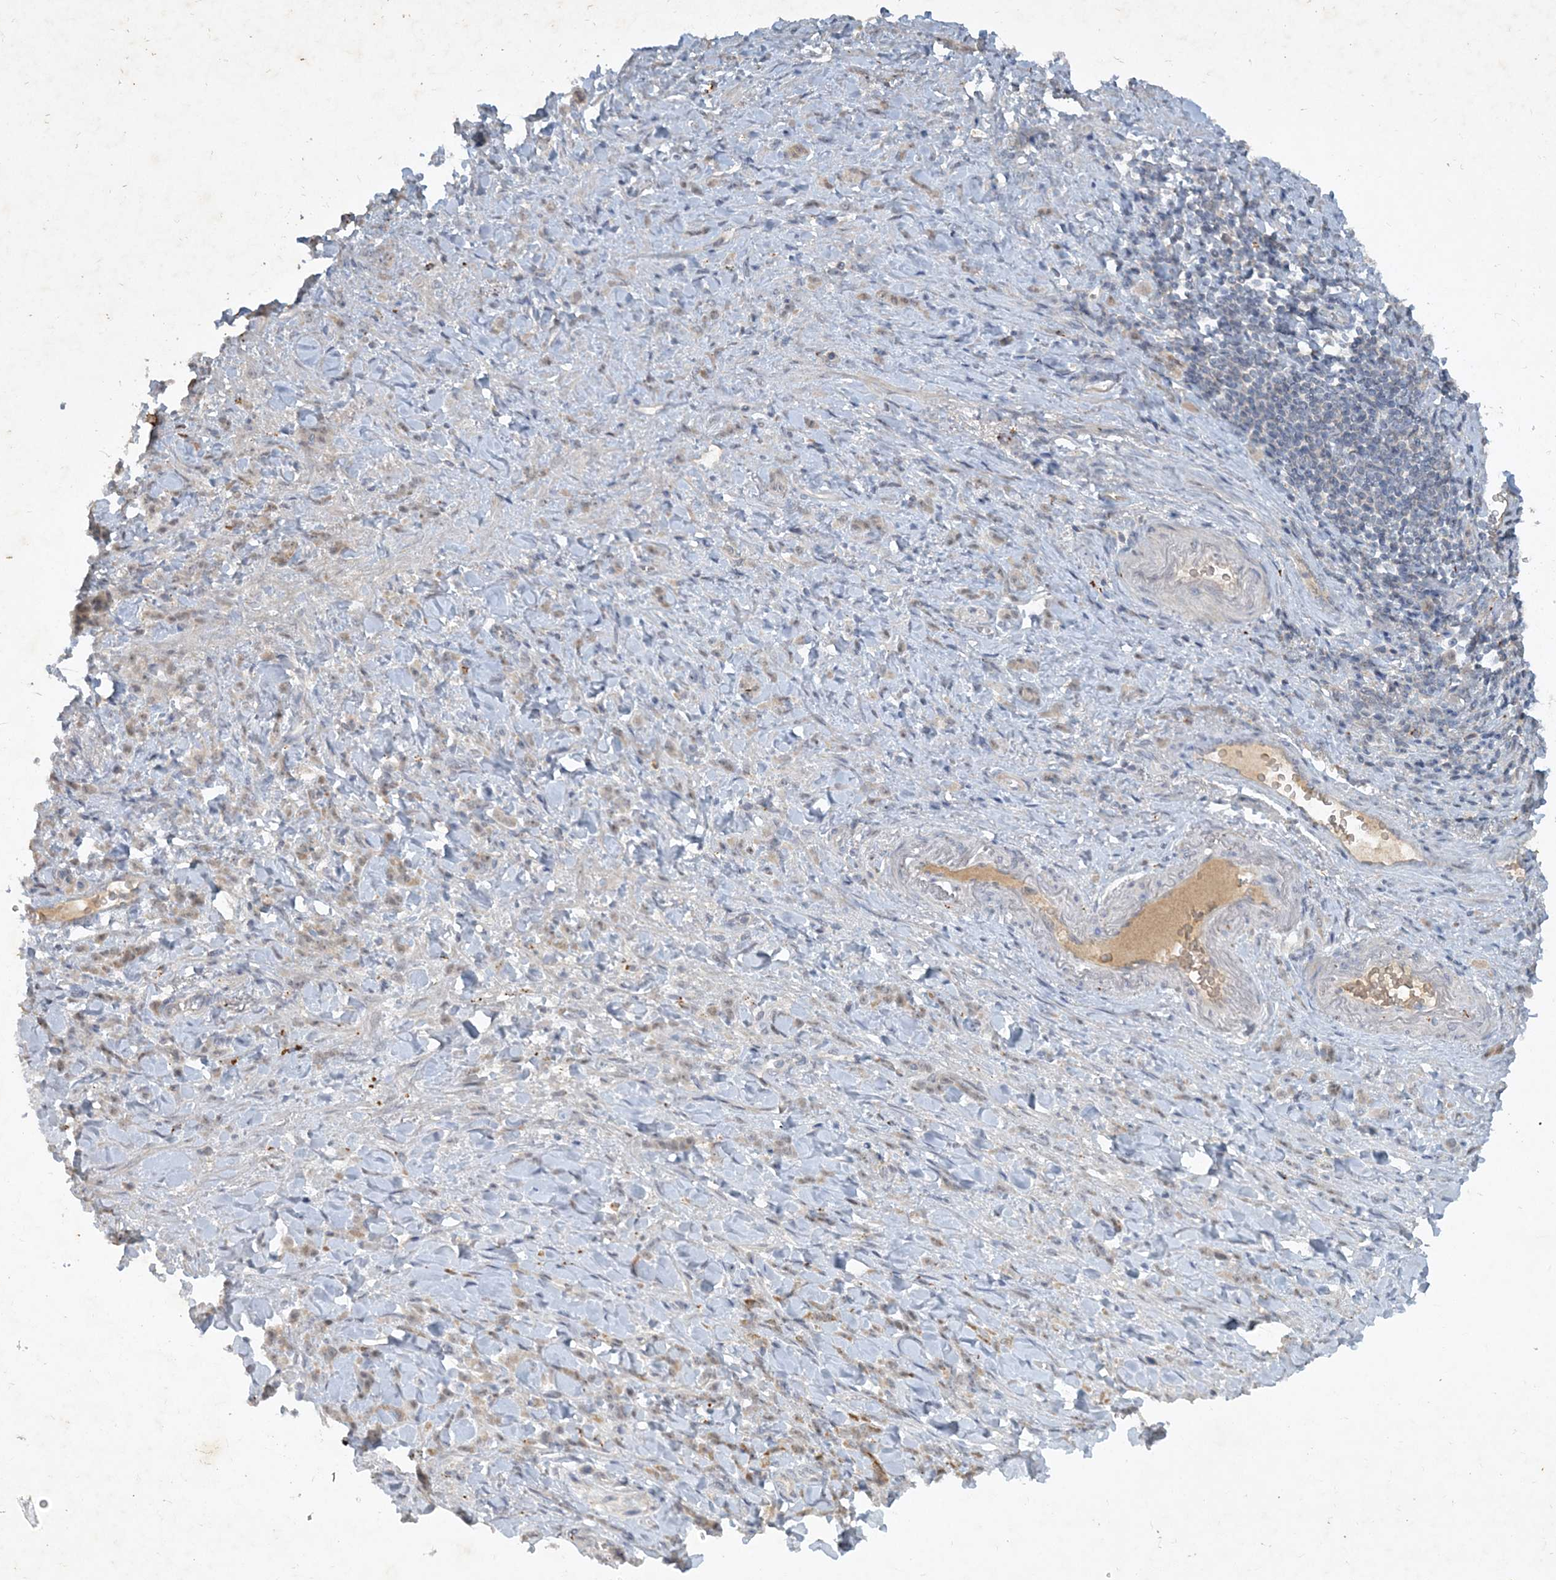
{"staining": {"intensity": "weak", "quantity": "<25%", "location": "cytoplasmic/membranous"}, "tissue": "stomach cancer", "cell_type": "Tumor cells", "image_type": "cancer", "snomed": [{"axis": "morphology", "description": "Normal tissue, NOS"}, {"axis": "morphology", "description": "Adenocarcinoma, NOS"}, {"axis": "topography", "description": "Stomach"}], "caption": "A photomicrograph of stomach adenocarcinoma stained for a protein exhibits no brown staining in tumor cells.", "gene": "THG1L", "patient": {"sex": "male", "age": 82}}